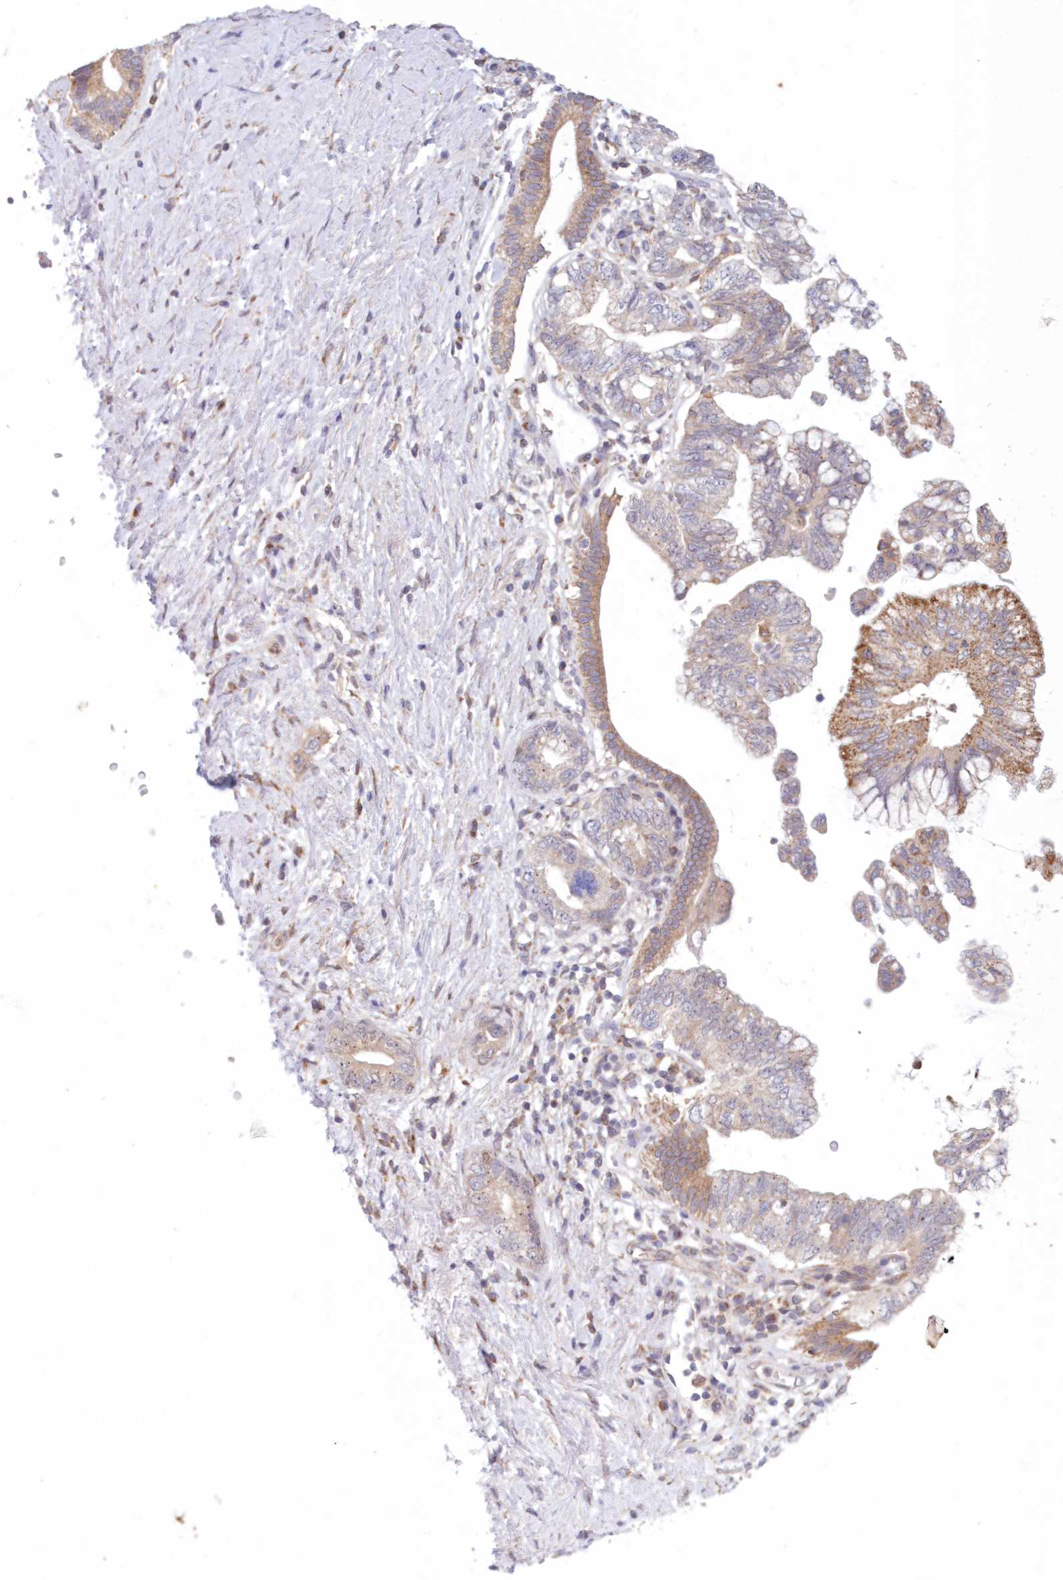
{"staining": {"intensity": "moderate", "quantity": "25%-75%", "location": "cytoplasmic/membranous"}, "tissue": "pancreatic cancer", "cell_type": "Tumor cells", "image_type": "cancer", "snomed": [{"axis": "morphology", "description": "Adenocarcinoma, NOS"}, {"axis": "topography", "description": "Pancreas"}], "caption": "Immunohistochemical staining of pancreatic adenocarcinoma exhibits moderate cytoplasmic/membranous protein expression in approximately 25%-75% of tumor cells.", "gene": "PCYOX1L", "patient": {"sex": "female", "age": 73}}